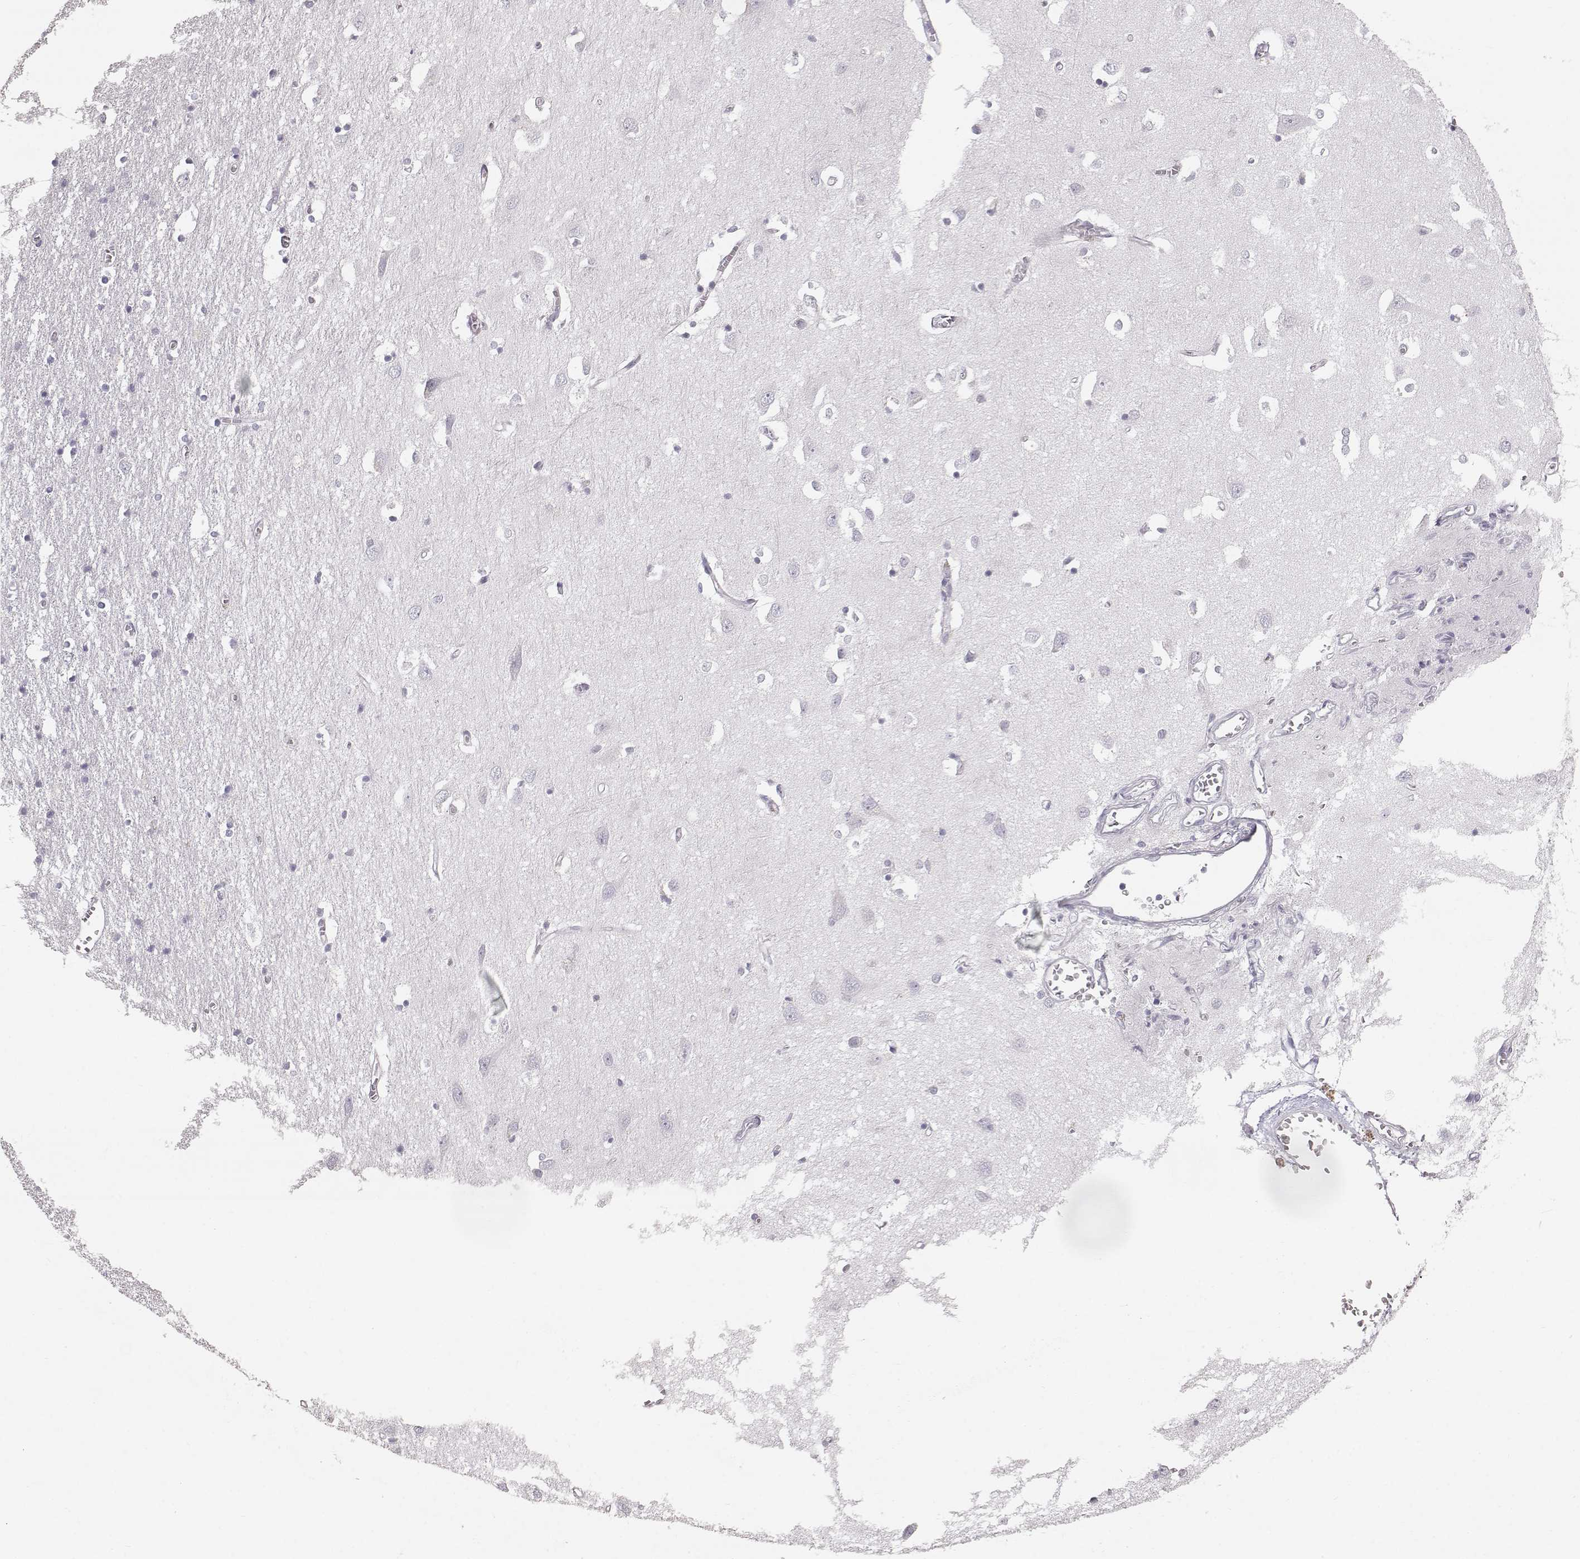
{"staining": {"intensity": "negative", "quantity": "none", "location": "none"}, "tissue": "cerebral cortex", "cell_type": "Endothelial cells", "image_type": "normal", "snomed": [{"axis": "morphology", "description": "Normal tissue, NOS"}, {"axis": "topography", "description": "Cerebral cortex"}], "caption": "DAB immunohistochemical staining of benign human cerebral cortex displays no significant positivity in endothelial cells.", "gene": "KRT31", "patient": {"sex": "male", "age": 70}}